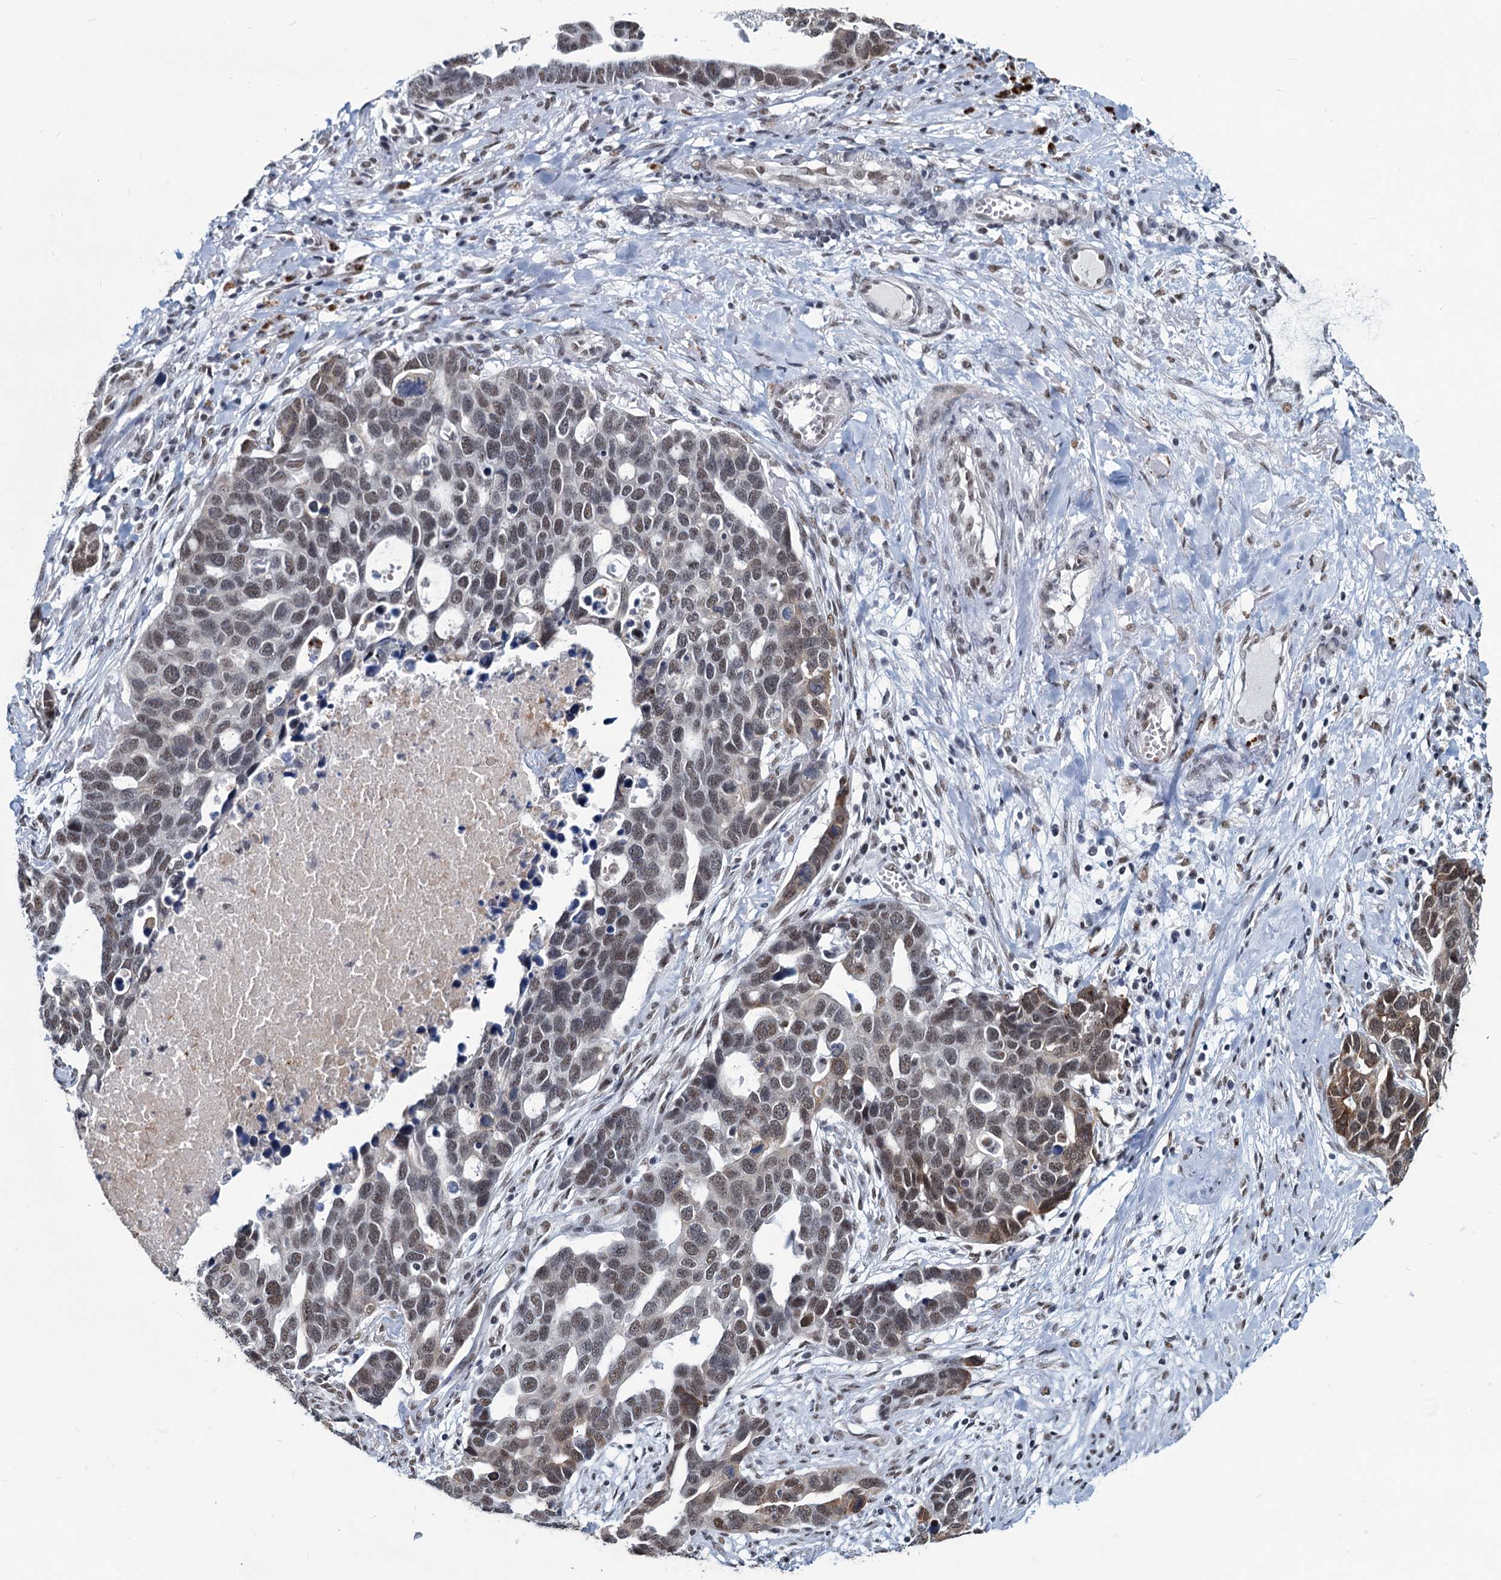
{"staining": {"intensity": "moderate", "quantity": "25%-75%", "location": "nuclear"}, "tissue": "ovarian cancer", "cell_type": "Tumor cells", "image_type": "cancer", "snomed": [{"axis": "morphology", "description": "Cystadenocarcinoma, serous, NOS"}, {"axis": "topography", "description": "Ovary"}], "caption": "A high-resolution image shows immunohistochemistry (IHC) staining of ovarian cancer (serous cystadenocarcinoma), which reveals moderate nuclear staining in about 25%-75% of tumor cells.", "gene": "METTL14", "patient": {"sex": "female", "age": 54}}